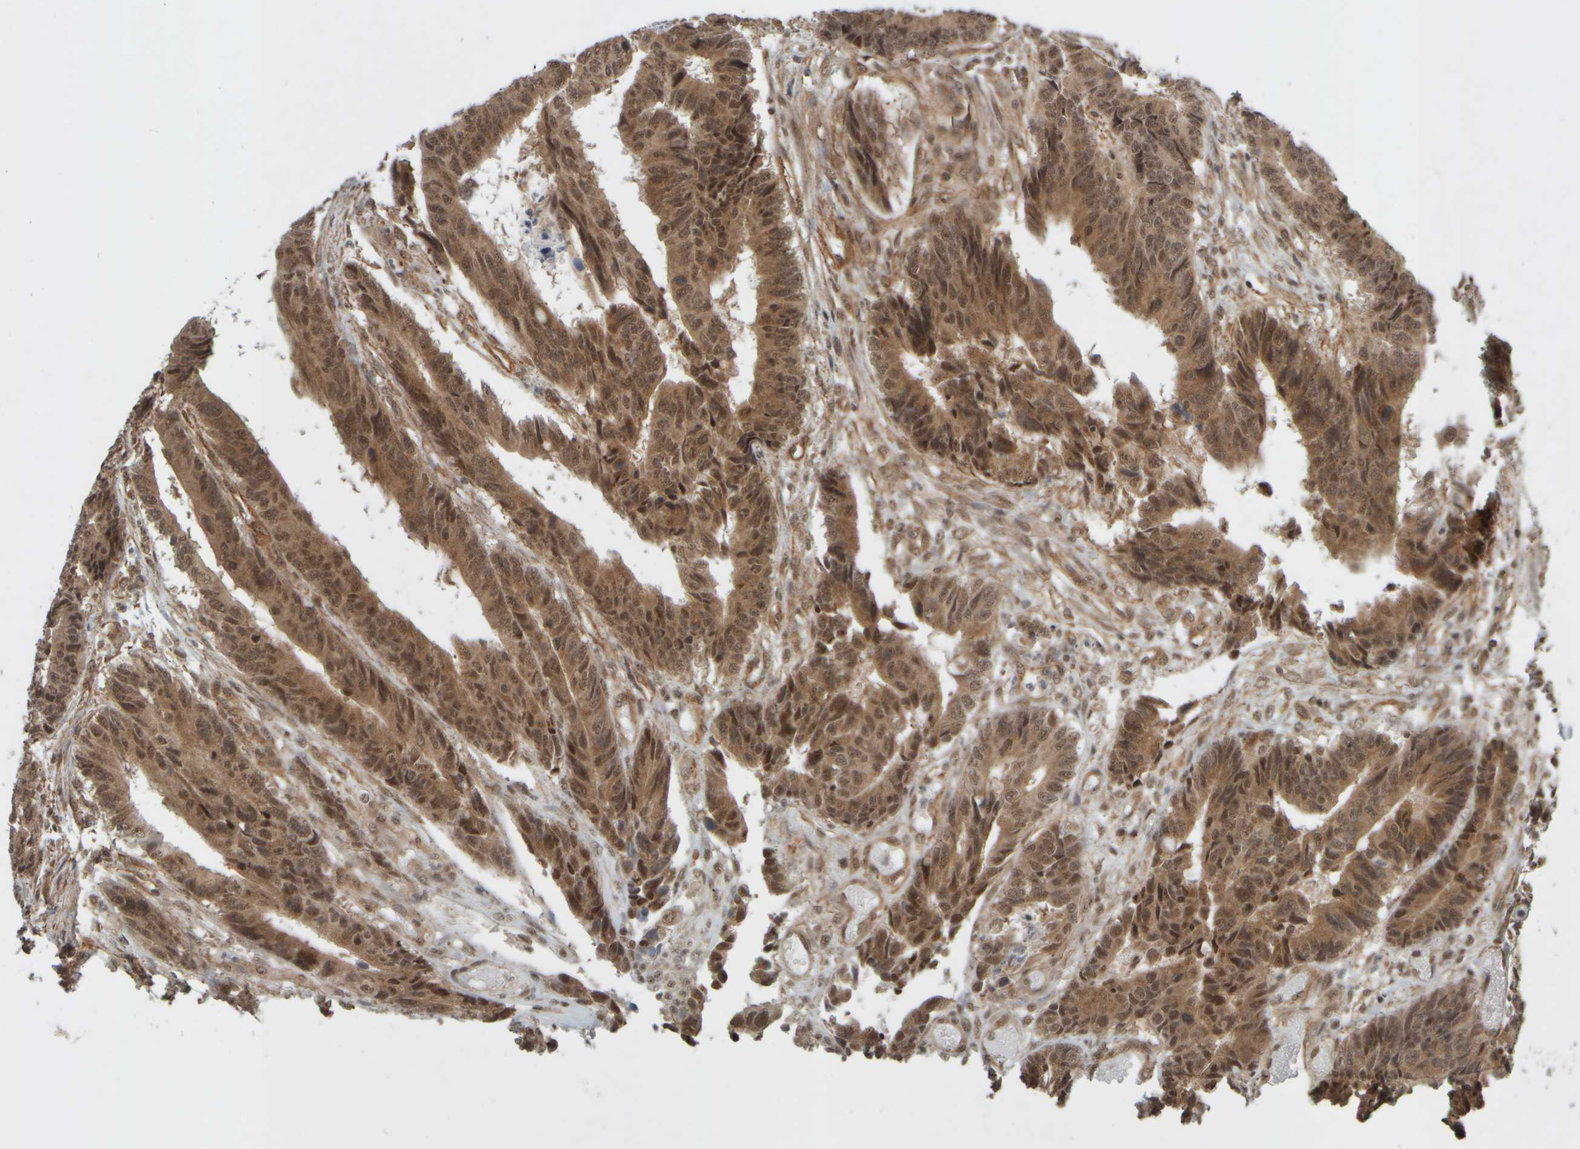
{"staining": {"intensity": "moderate", "quantity": ">75%", "location": "cytoplasmic/membranous,nuclear"}, "tissue": "colorectal cancer", "cell_type": "Tumor cells", "image_type": "cancer", "snomed": [{"axis": "morphology", "description": "Adenocarcinoma, NOS"}, {"axis": "topography", "description": "Rectum"}], "caption": "Immunohistochemical staining of human adenocarcinoma (colorectal) exhibits moderate cytoplasmic/membranous and nuclear protein positivity in about >75% of tumor cells.", "gene": "SYNRG", "patient": {"sex": "male", "age": 84}}